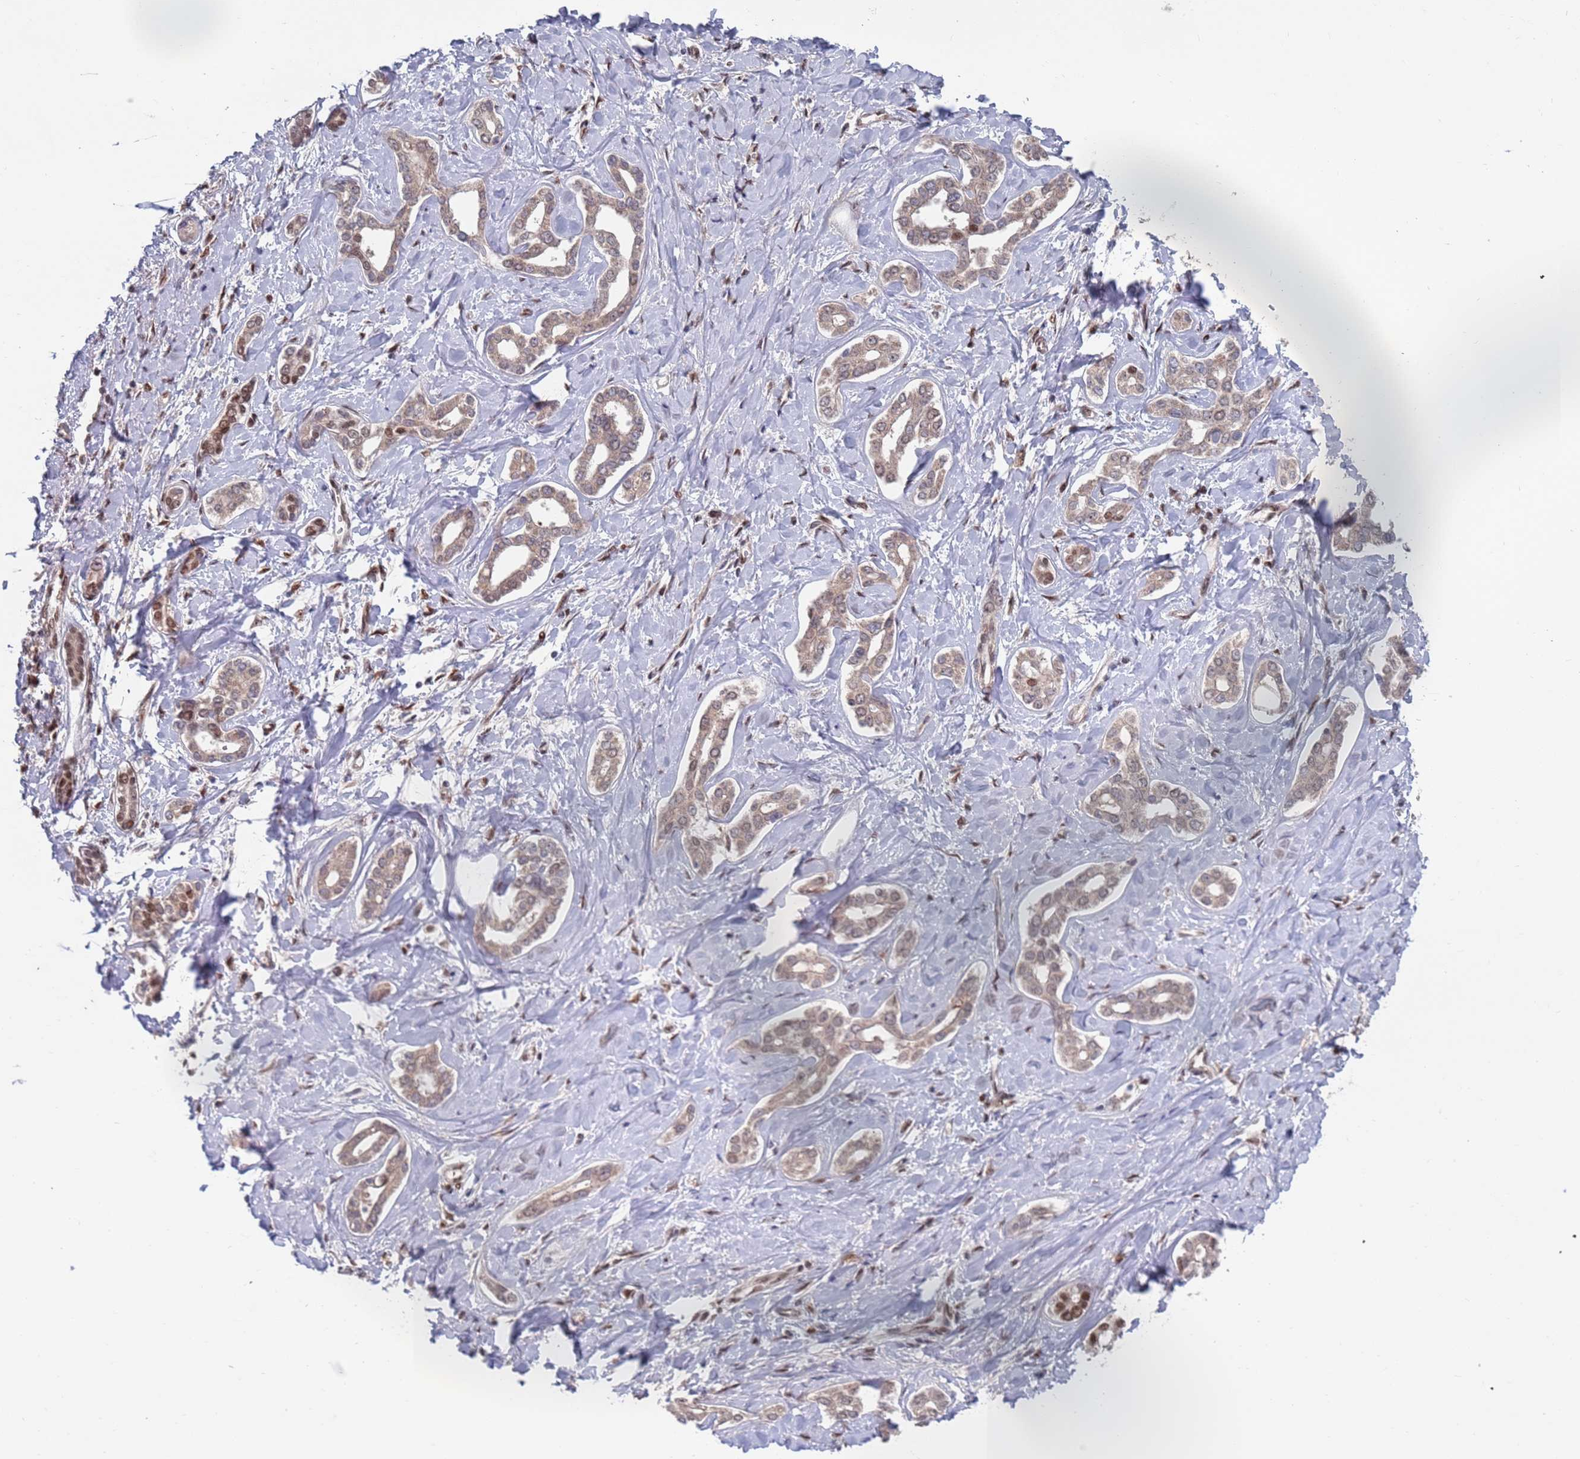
{"staining": {"intensity": "weak", "quantity": "25%-75%", "location": "cytoplasmic/membranous"}, "tissue": "liver cancer", "cell_type": "Tumor cells", "image_type": "cancer", "snomed": [{"axis": "morphology", "description": "Cholangiocarcinoma"}, {"axis": "topography", "description": "Liver"}], "caption": "This histopathology image displays IHC staining of human liver cancer, with low weak cytoplasmic/membranous expression in about 25%-75% of tumor cells.", "gene": "RPP25", "patient": {"sex": "female", "age": 77}}